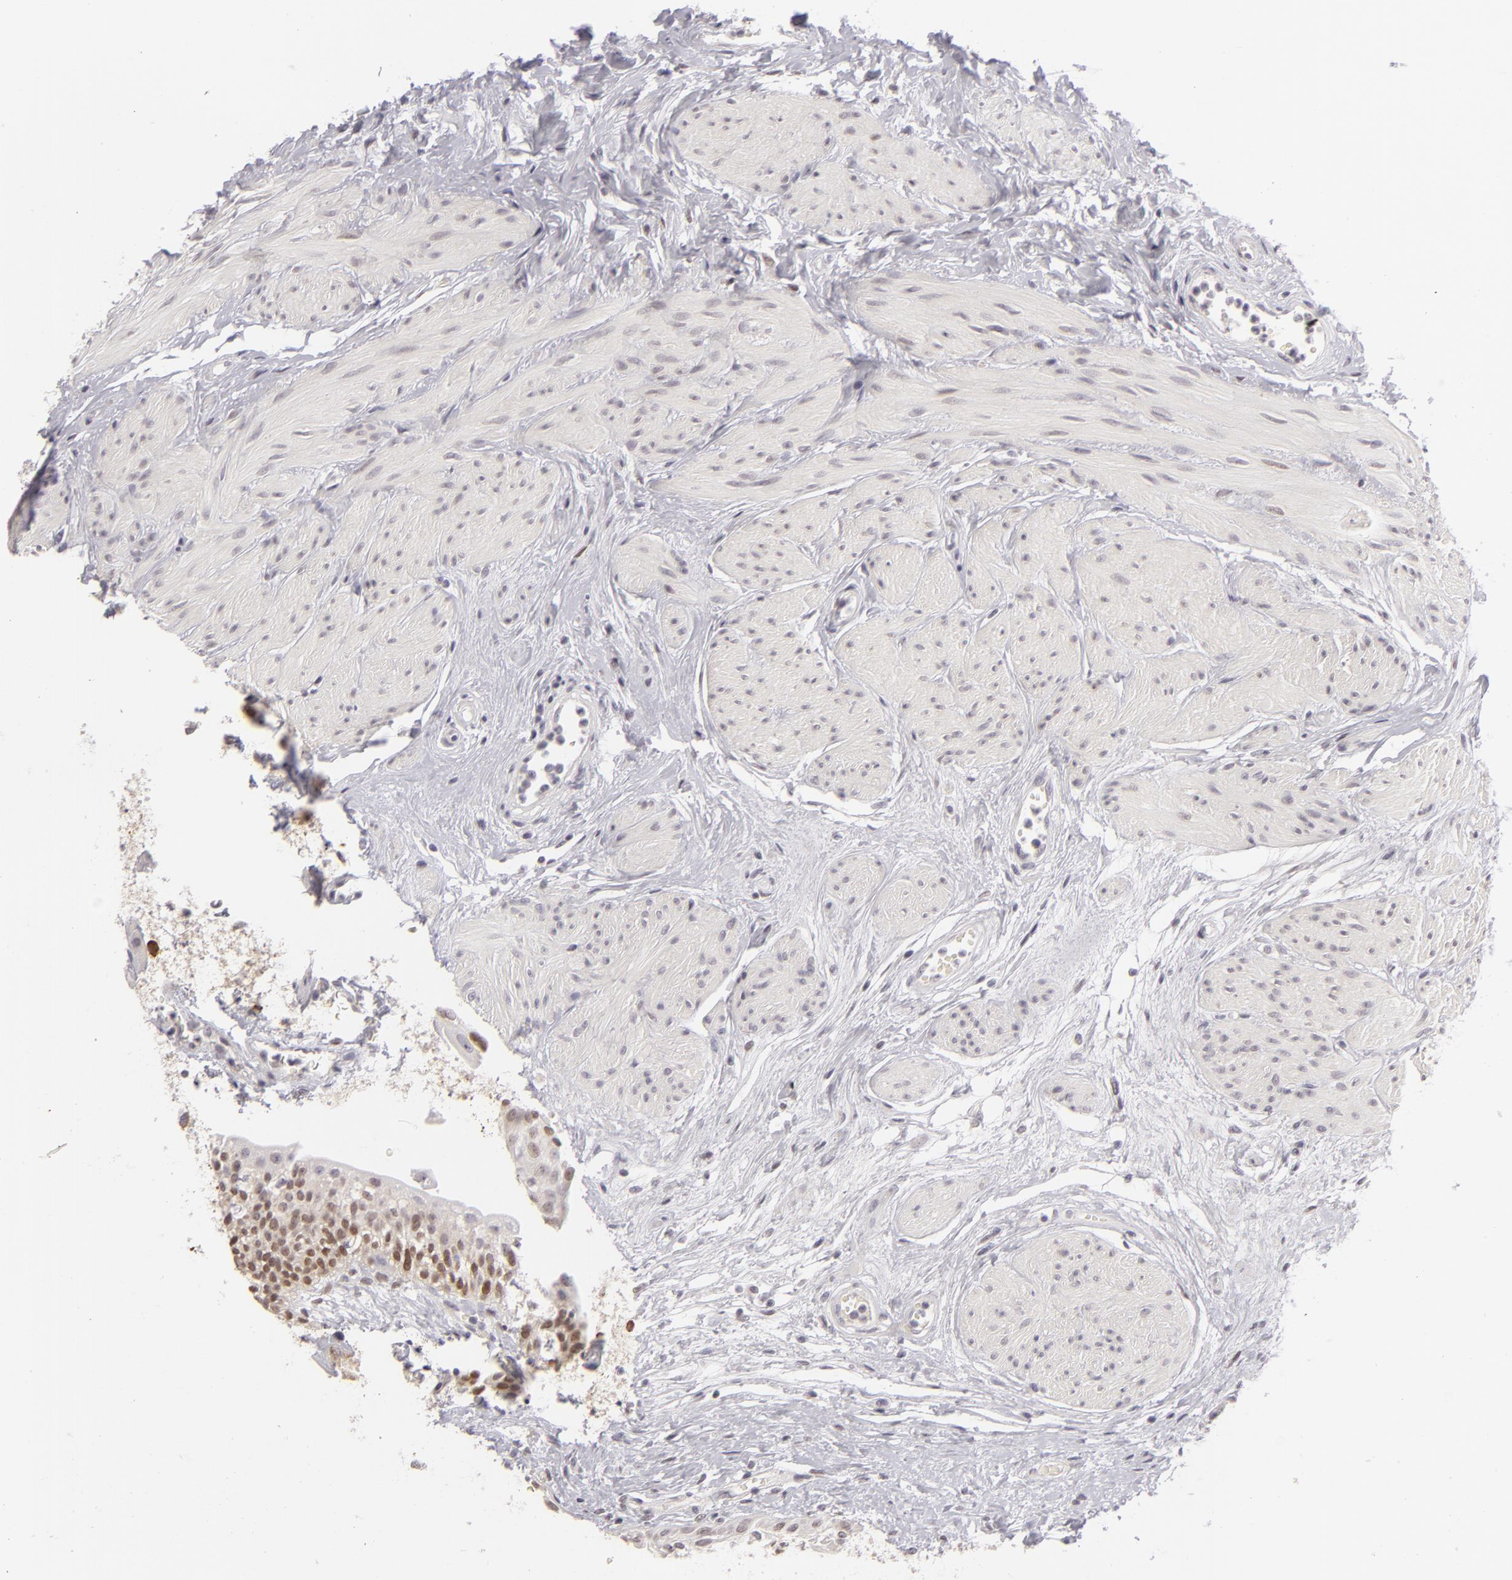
{"staining": {"intensity": "weak", "quantity": "25%-75%", "location": "nuclear"}, "tissue": "urinary bladder", "cell_type": "Urothelial cells", "image_type": "normal", "snomed": [{"axis": "morphology", "description": "Normal tissue, NOS"}, {"axis": "topography", "description": "Urinary bladder"}], "caption": "Immunohistochemical staining of unremarkable urinary bladder displays low levels of weak nuclear staining in about 25%-75% of urothelial cells. (DAB (3,3'-diaminobenzidine) IHC, brown staining for protein, blue staining for nuclei).", "gene": "SIX1", "patient": {"sex": "female", "age": 55}}